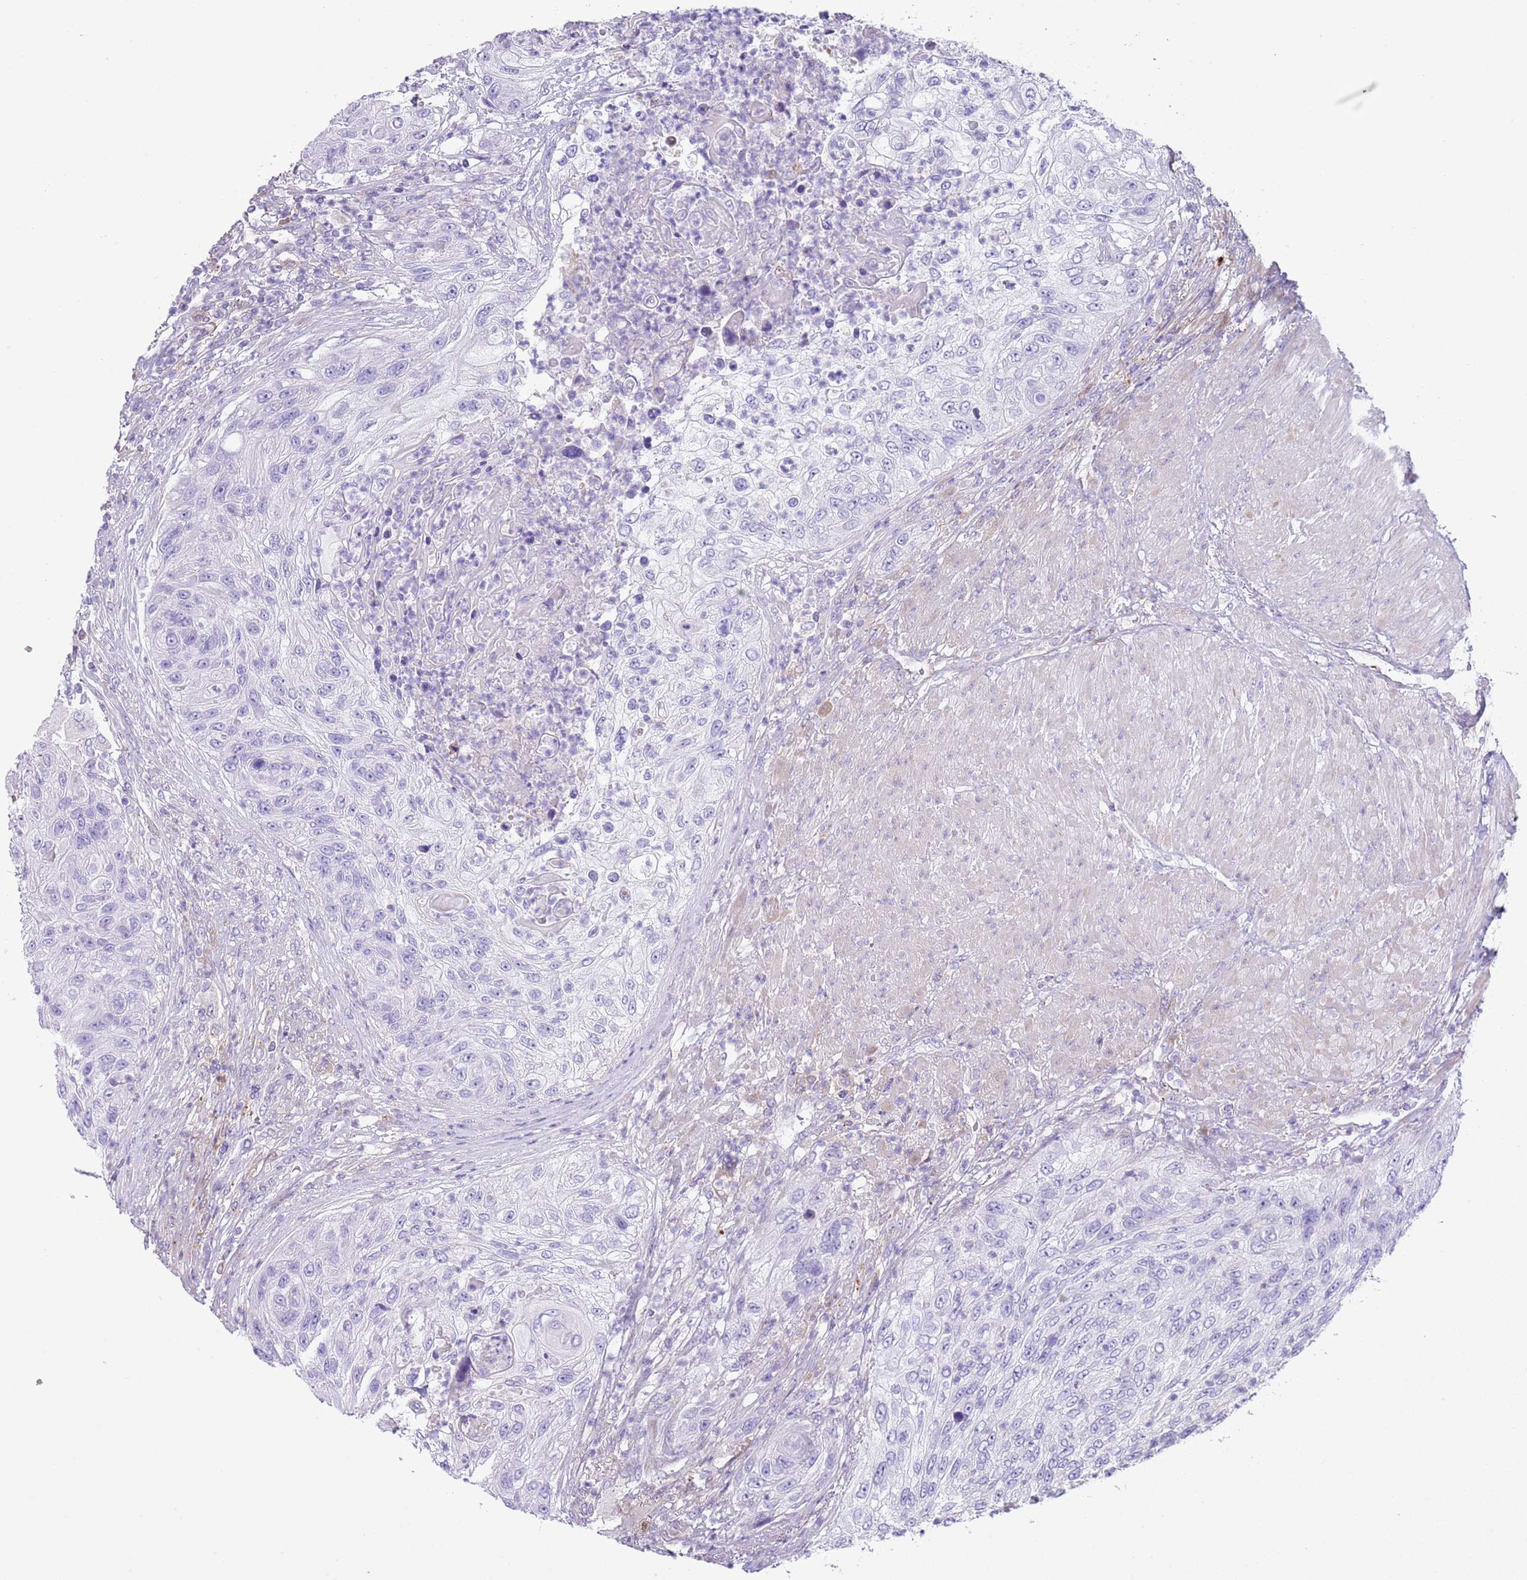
{"staining": {"intensity": "negative", "quantity": "none", "location": "none"}, "tissue": "urothelial cancer", "cell_type": "Tumor cells", "image_type": "cancer", "snomed": [{"axis": "morphology", "description": "Urothelial carcinoma, High grade"}, {"axis": "topography", "description": "Urinary bladder"}], "caption": "Immunohistochemistry of urothelial cancer reveals no staining in tumor cells.", "gene": "ABHD17C", "patient": {"sex": "female", "age": 60}}